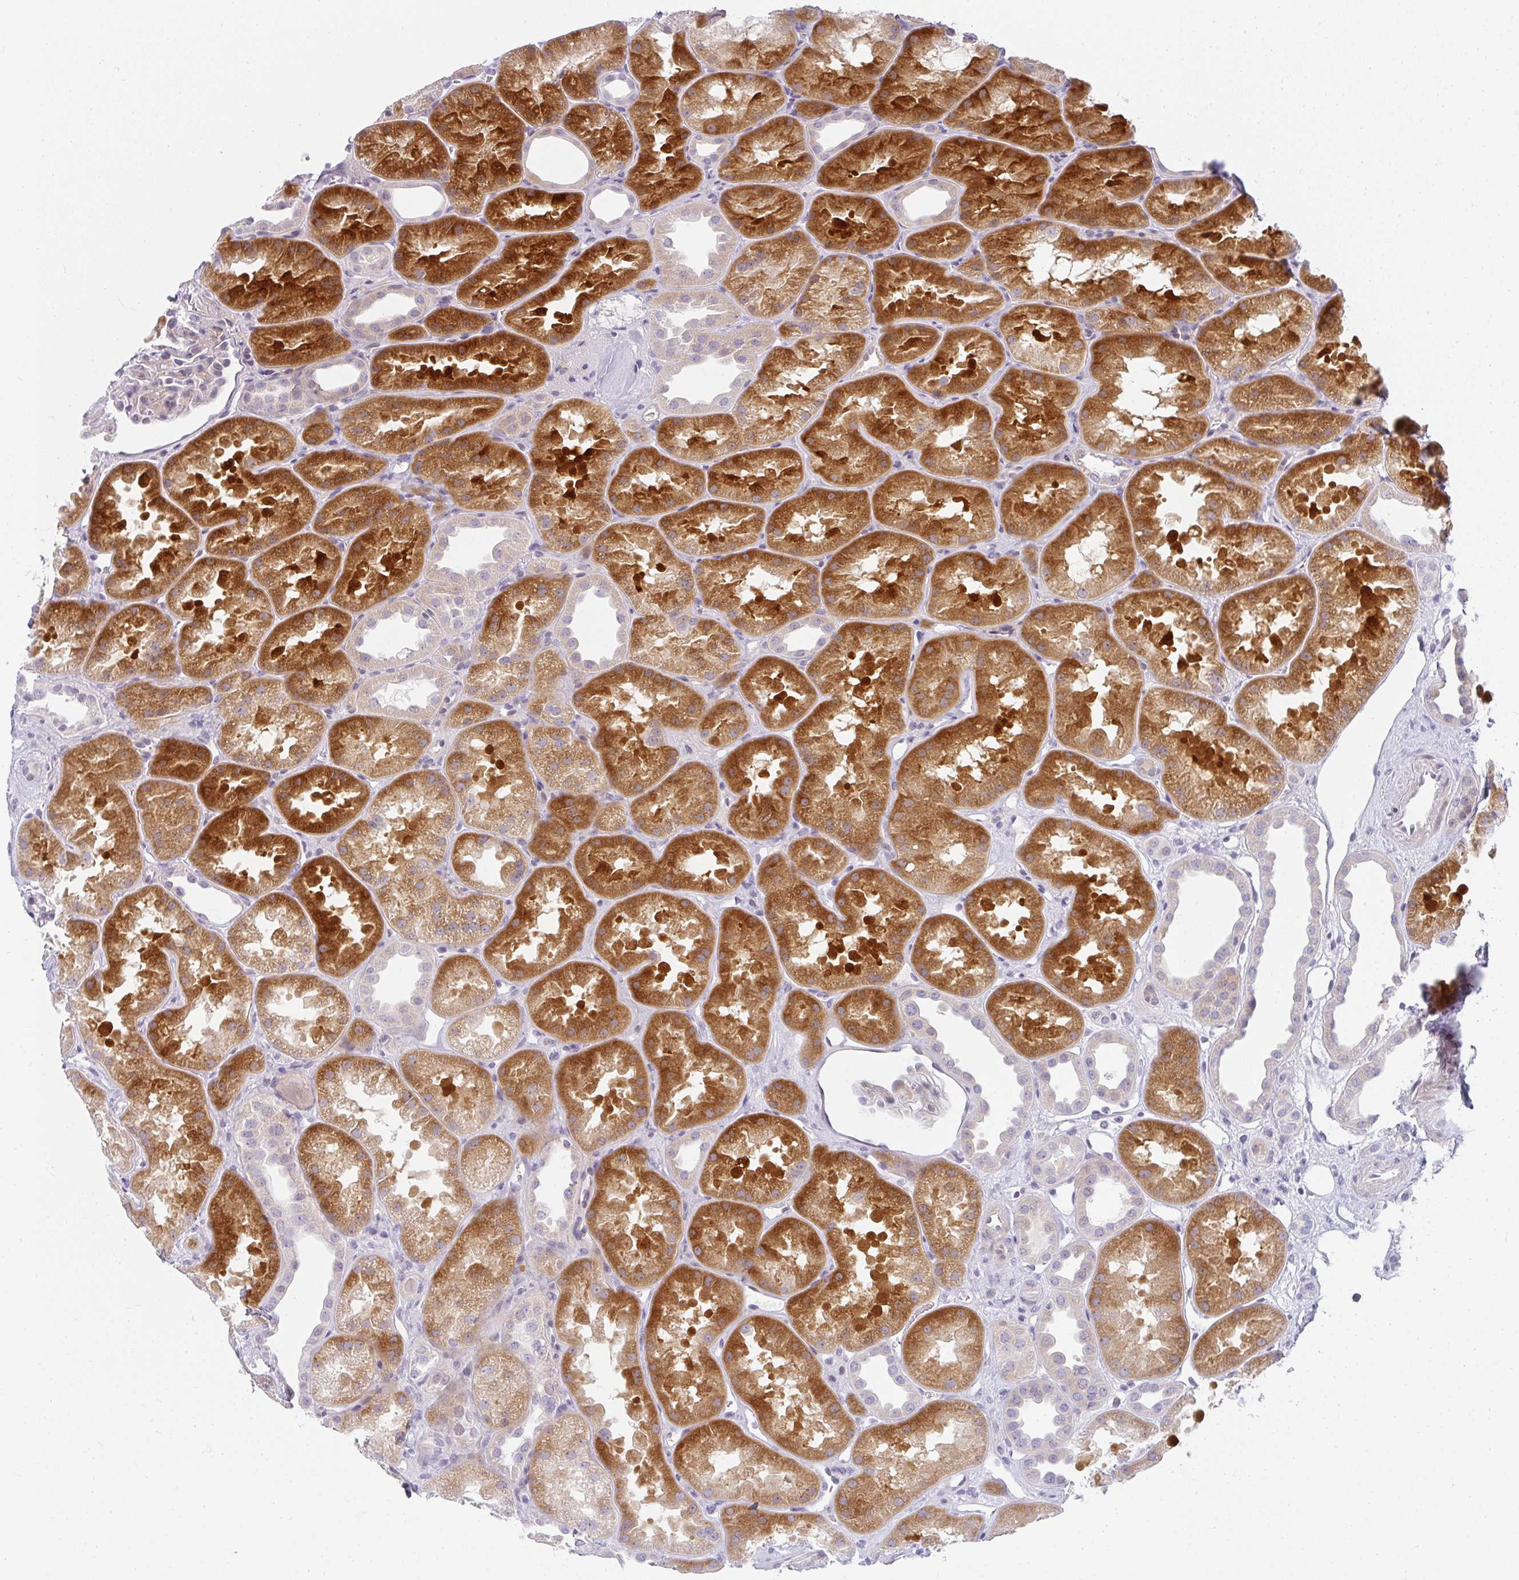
{"staining": {"intensity": "negative", "quantity": "none", "location": "none"}, "tissue": "kidney", "cell_type": "Cells in glomeruli", "image_type": "normal", "snomed": [{"axis": "morphology", "description": "Normal tissue, NOS"}, {"axis": "topography", "description": "Kidney"}], "caption": "IHC photomicrograph of unremarkable kidney: human kidney stained with DAB reveals no significant protein positivity in cells in glomeruli.", "gene": "NEU2", "patient": {"sex": "male", "age": 61}}